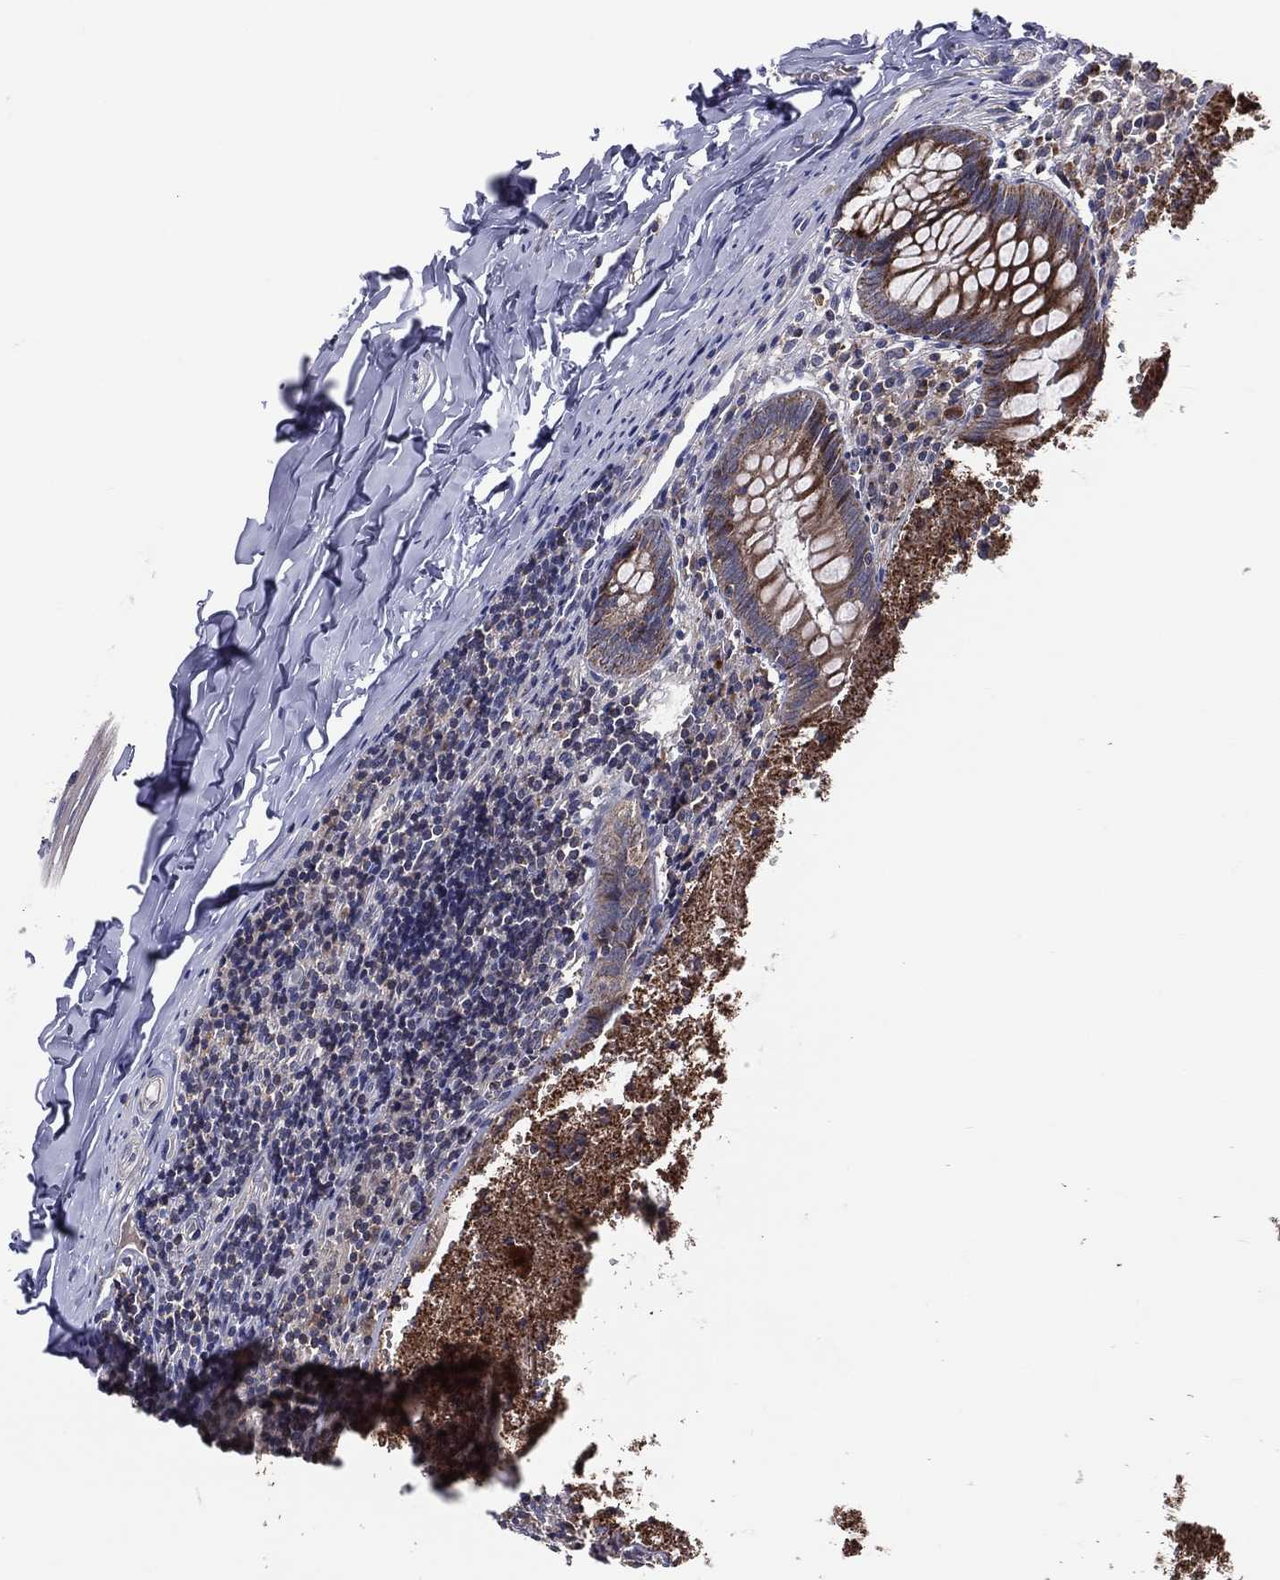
{"staining": {"intensity": "strong", "quantity": "25%-75%", "location": "cytoplasmic/membranous"}, "tissue": "appendix", "cell_type": "Glandular cells", "image_type": "normal", "snomed": [{"axis": "morphology", "description": "Normal tissue, NOS"}, {"axis": "topography", "description": "Appendix"}], "caption": "DAB (3,3'-diaminobenzidine) immunohistochemical staining of unremarkable human appendix exhibits strong cytoplasmic/membranous protein positivity in approximately 25%-75% of glandular cells.", "gene": "STARD3", "patient": {"sex": "female", "age": 23}}